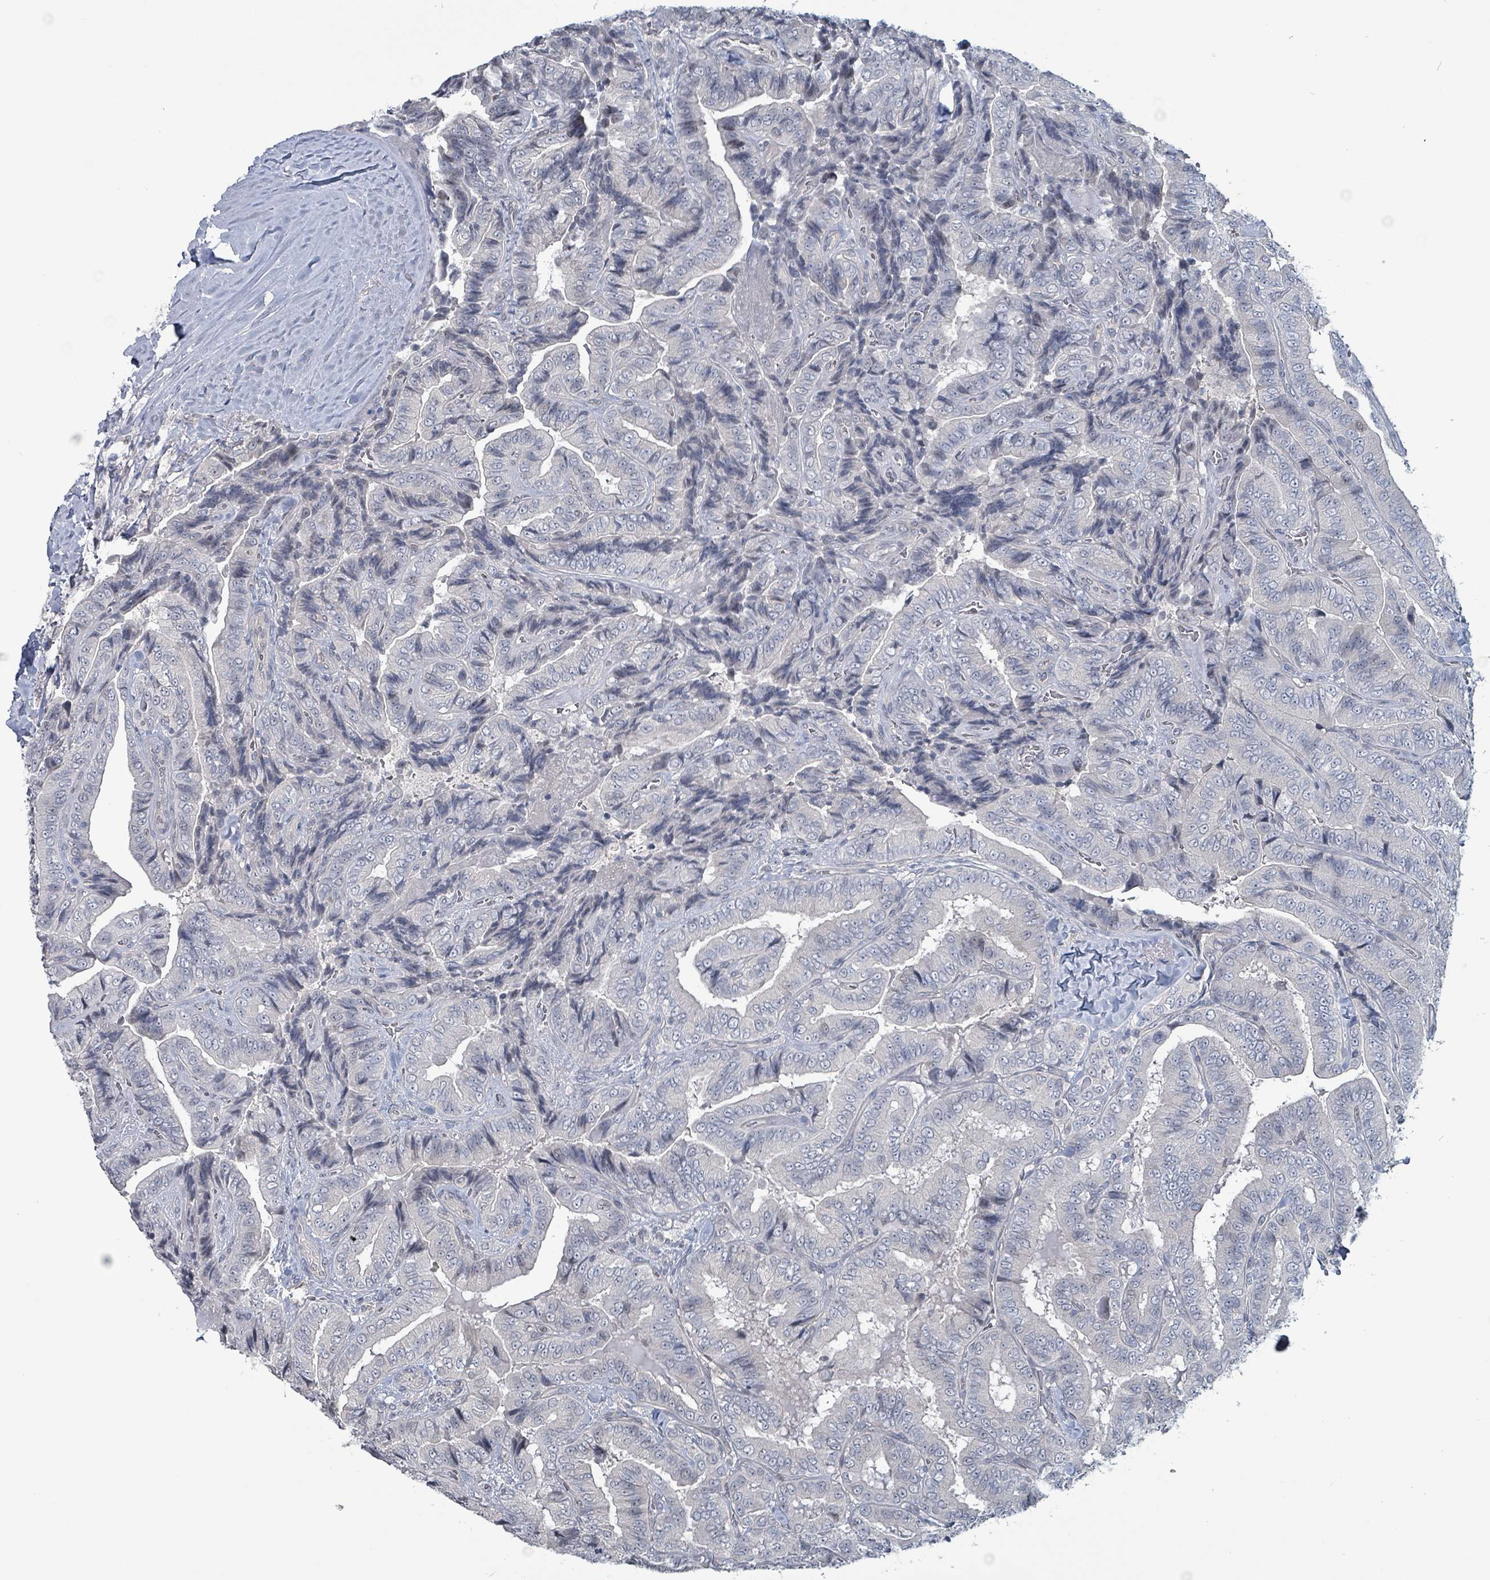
{"staining": {"intensity": "negative", "quantity": "none", "location": "none"}, "tissue": "thyroid cancer", "cell_type": "Tumor cells", "image_type": "cancer", "snomed": [{"axis": "morphology", "description": "Papillary adenocarcinoma, NOS"}, {"axis": "topography", "description": "Thyroid gland"}], "caption": "An immunohistochemistry micrograph of thyroid cancer (papillary adenocarcinoma) is shown. There is no staining in tumor cells of thyroid cancer (papillary adenocarcinoma).", "gene": "BIVM", "patient": {"sex": "male", "age": 61}}